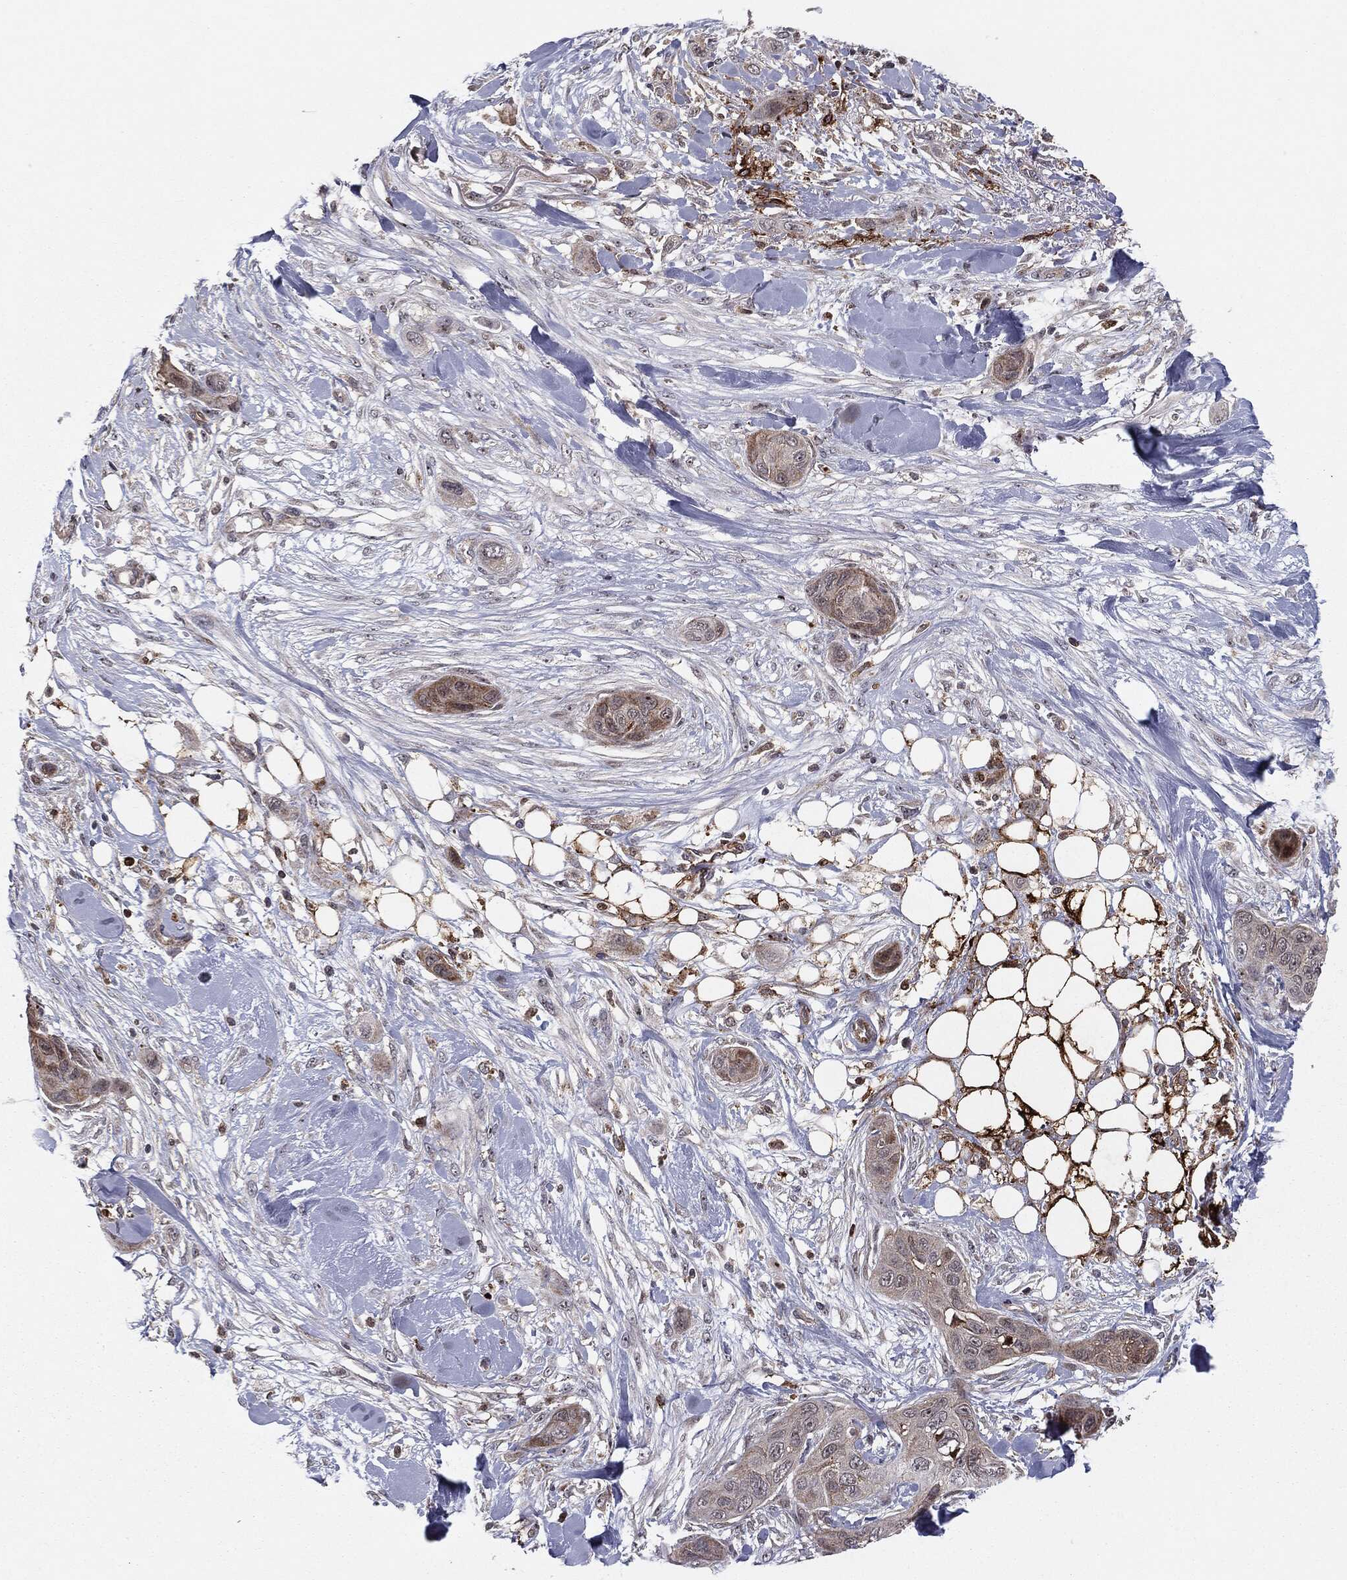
{"staining": {"intensity": "negative", "quantity": "none", "location": "none"}, "tissue": "skin cancer", "cell_type": "Tumor cells", "image_type": "cancer", "snomed": [{"axis": "morphology", "description": "Squamous cell carcinoma, NOS"}, {"axis": "topography", "description": "Skin"}], "caption": "Tumor cells show no significant protein expression in squamous cell carcinoma (skin).", "gene": "PTEN", "patient": {"sex": "male", "age": 78}}